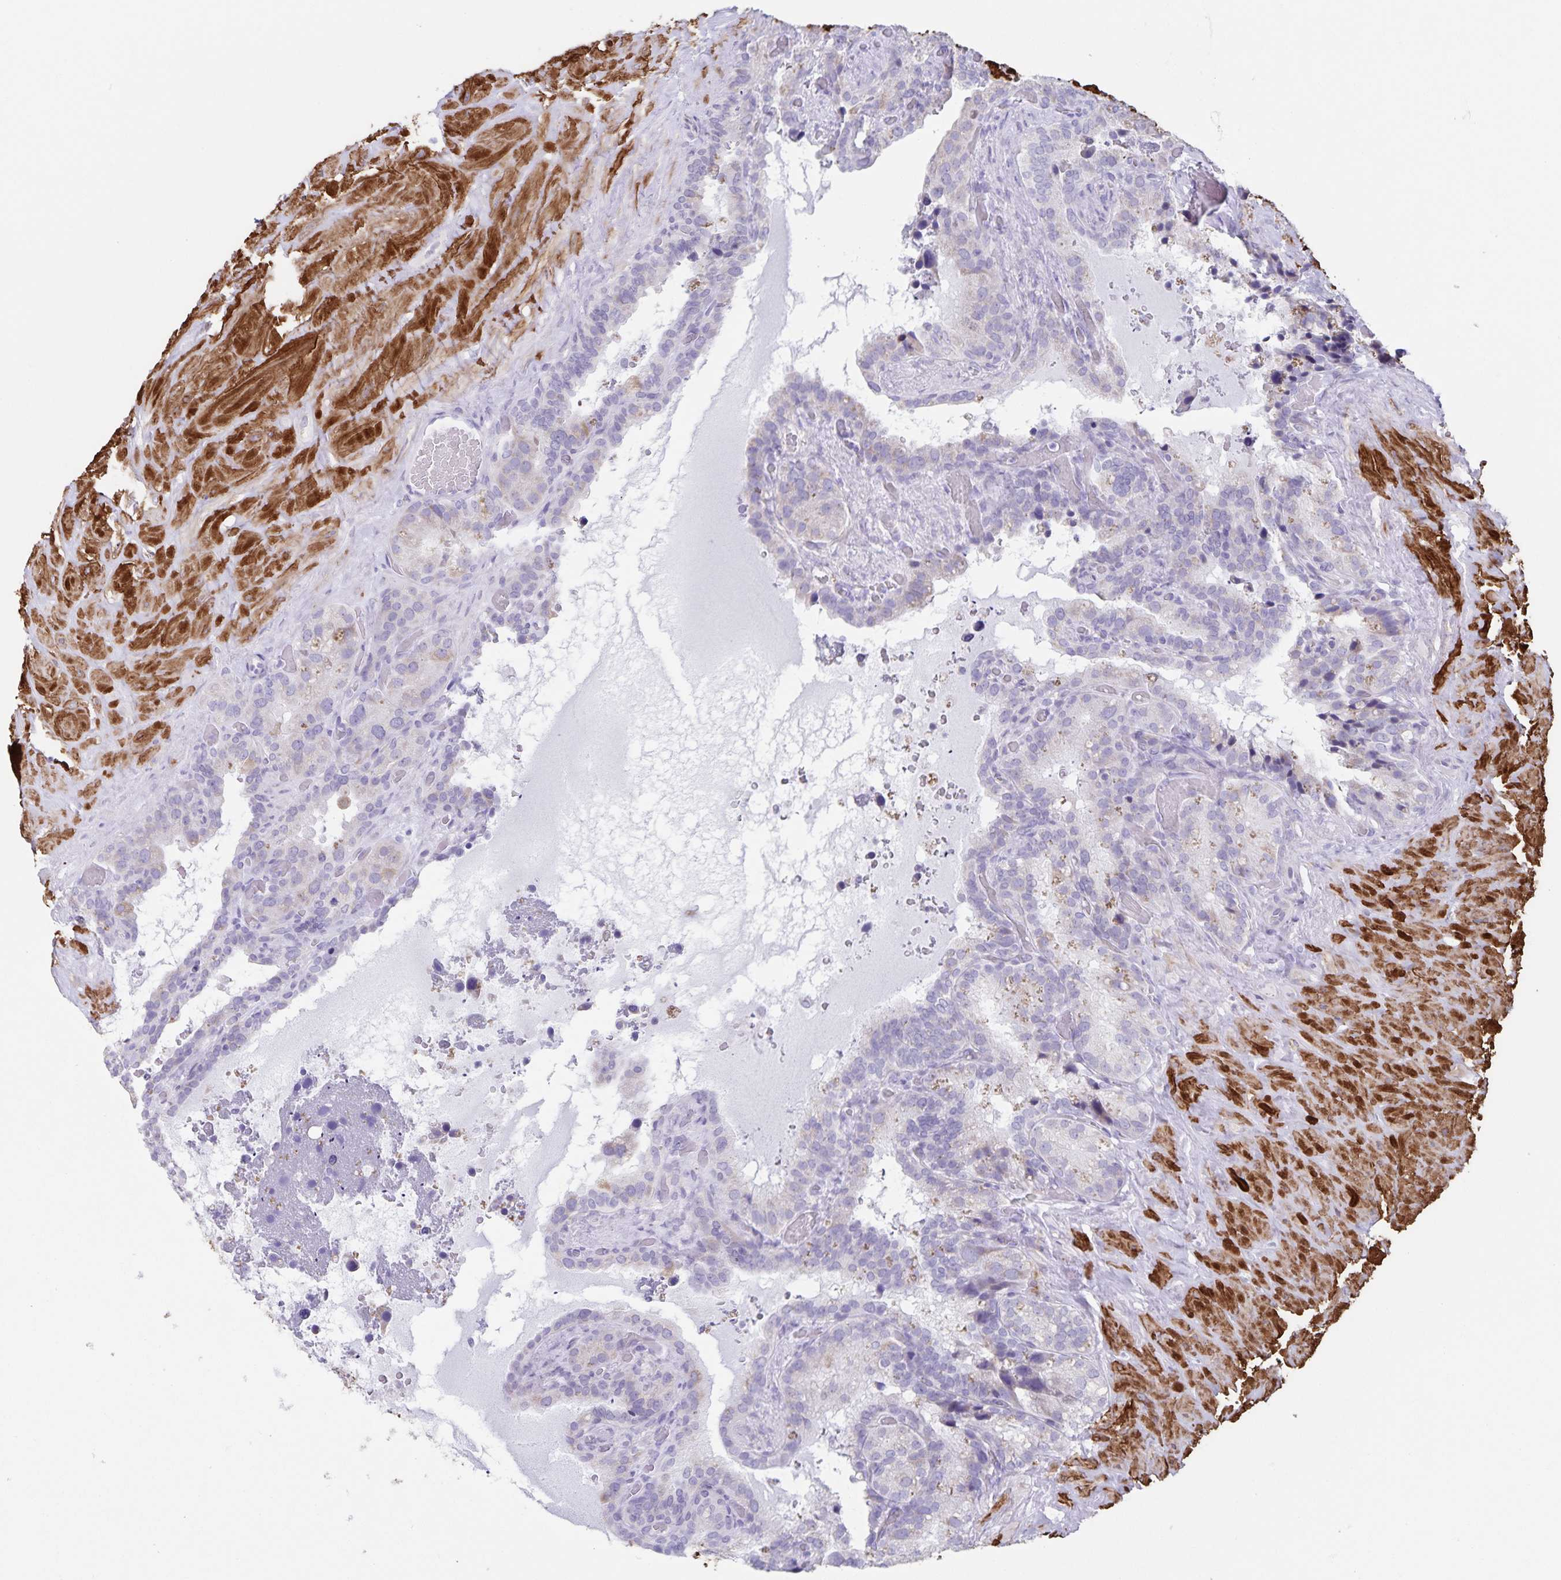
{"staining": {"intensity": "negative", "quantity": "none", "location": "none"}, "tissue": "seminal vesicle", "cell_type": "Glandular cells", "image_type": "normal", "snomed": [{"axis": "morphology", "description": "Normal tissue, NOS"}, {"axis": "topography", "description": "Seminal veicle"}], "caption": "Human seminal vesicle stained for a protein using immunohistochemistry (IHC) shows no positivity in glandular cells.", "gene": "SYNM", "patient": {"sex": "male", "age": 60}}